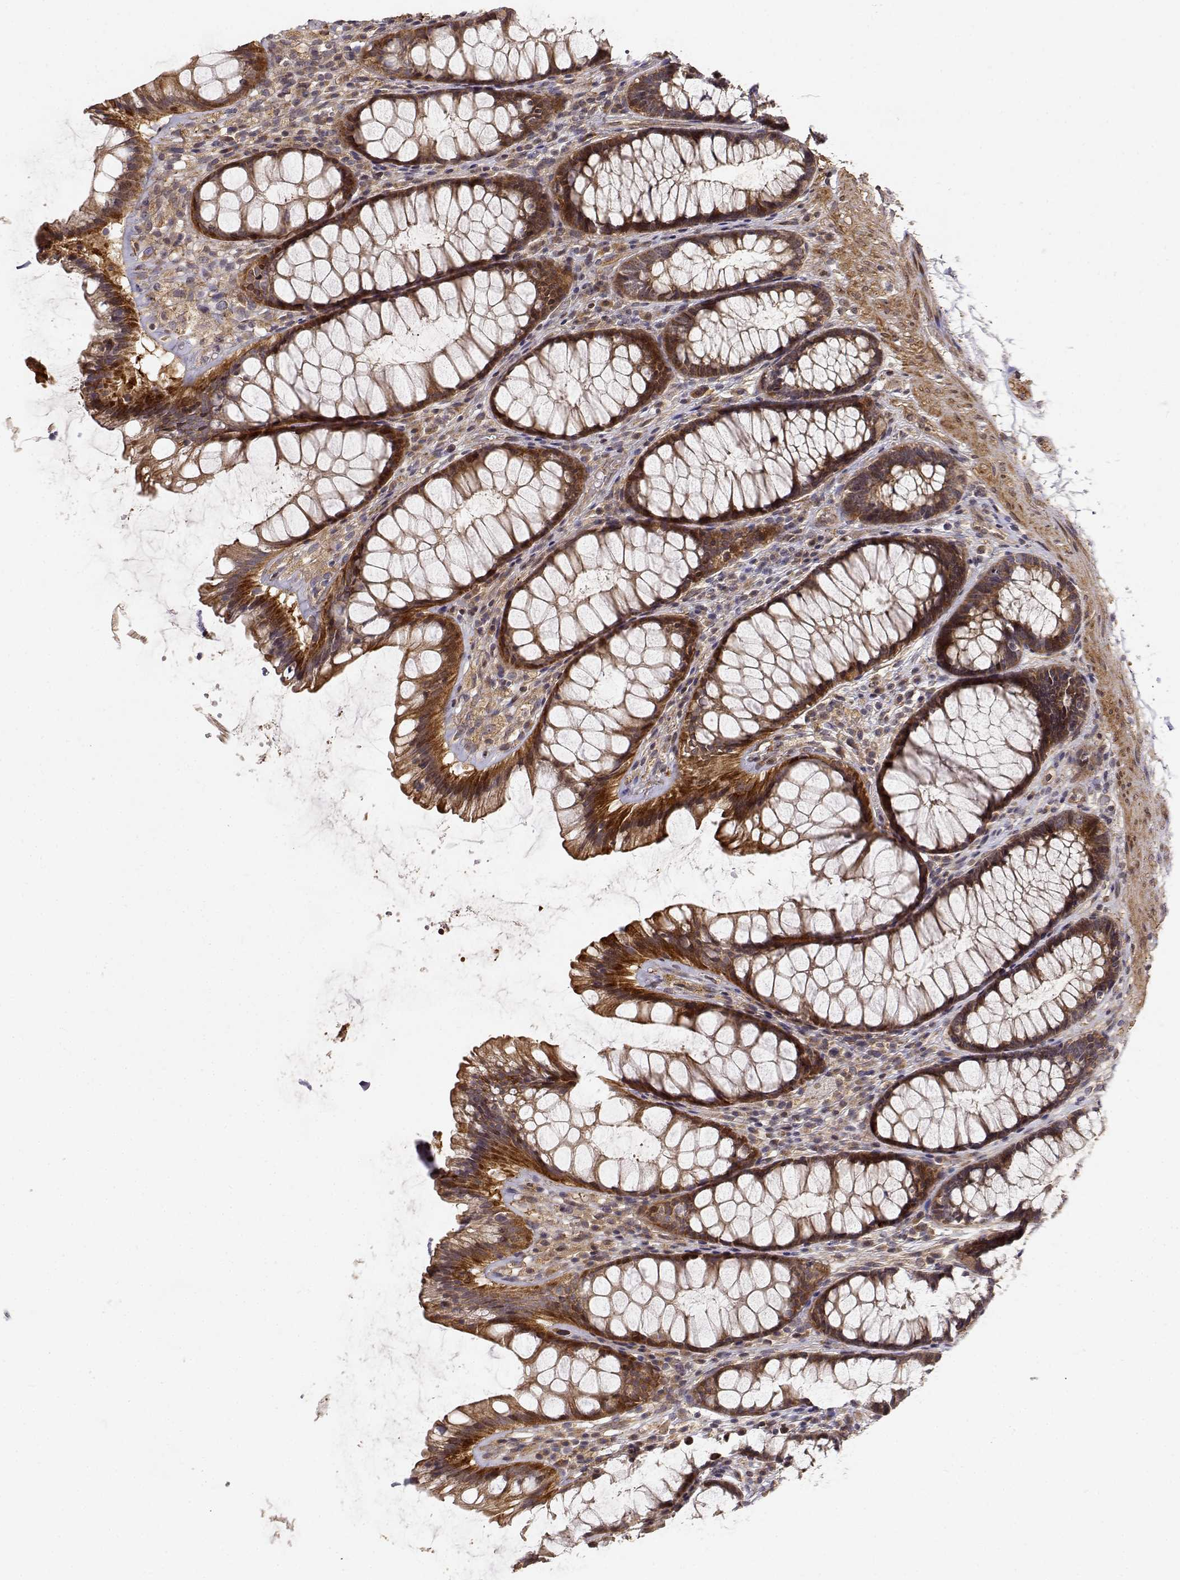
{"staining": {"intensity": "moderate", "quantity": ">75%", "location": "cytoplasmic/membranous"}, "tissue": "rectum", "cell_type": "Glandular cells", "image_type": "normal", "snomed": [{"axis": "morphology", "description": "Normal tissue, NOS"}, {"axis": "topography", "description": "Rectum"}], "caption": "Normal rectum shows moderate cytoplasmic/membranous positivity in approximately >75% of glandular cells Using DAB (brown) and hematoxylin (blue) stains, captured at high magnification using brightfield microscopy..", "gene": "PICK1", "patient": {"sex": "male", "age": 72}}